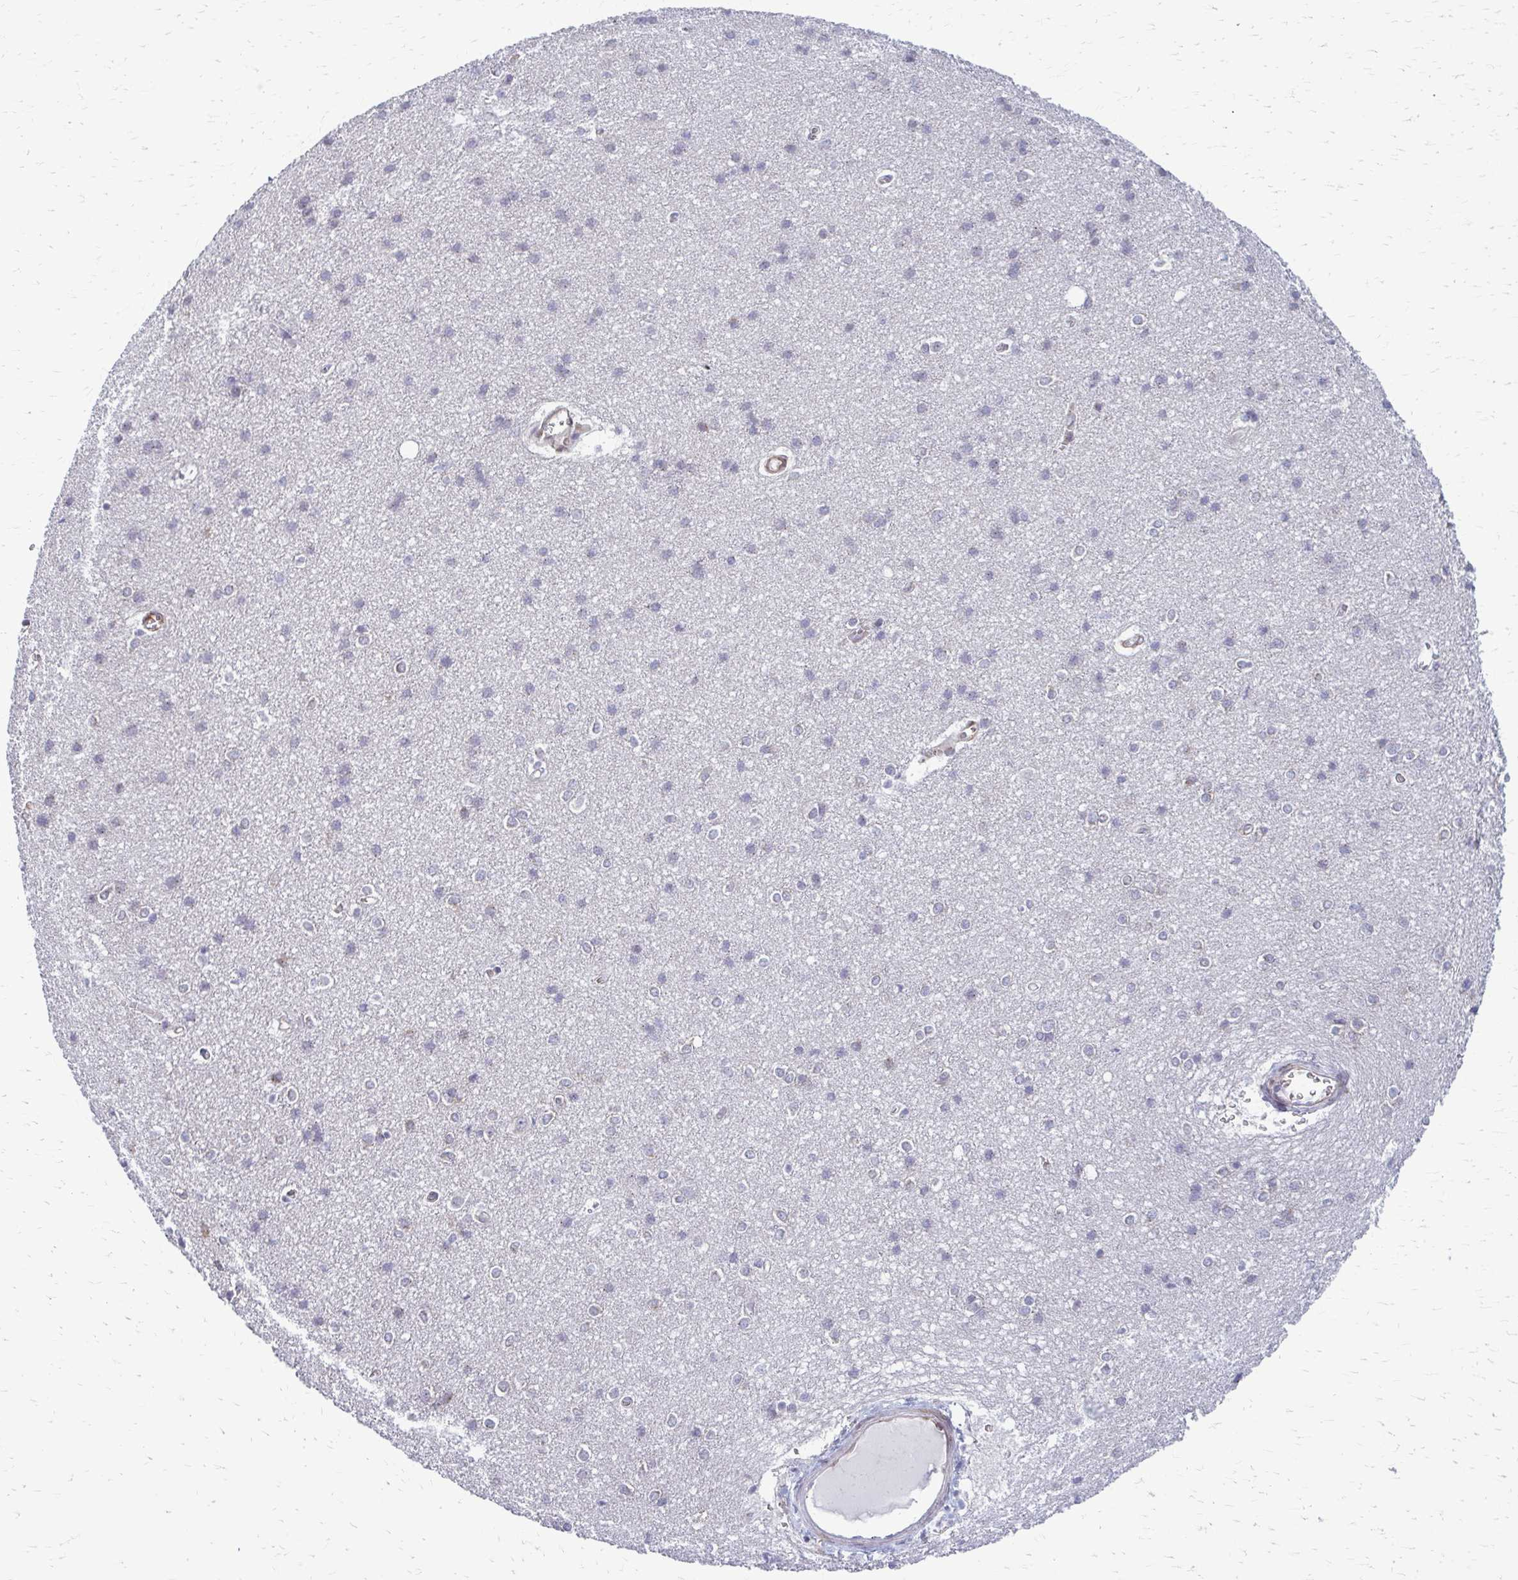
{"staining": {"intensity": "weak", "quantity": "25%-75%", "location": "cytoplasmic/membranous"}, "tissue": "cerebral cortex", "cell_type": "Endothelial cells", "image_type": "normal", "snomed": [{"axis": "morphology", "description": "Normal tissue, NOS"}, {"axis": "topography", "description": "Cerebral cortex"}], "caption": "A micrograph showing weak cytoplasmic/membranous expression in approximately 25%-75% of endothelial cells in unremarkable cerebral cortex, as visualized by brown immunohistochemical staining.", "gene": "DEPP1", "patient": {"sex": "male", "age": 37}}